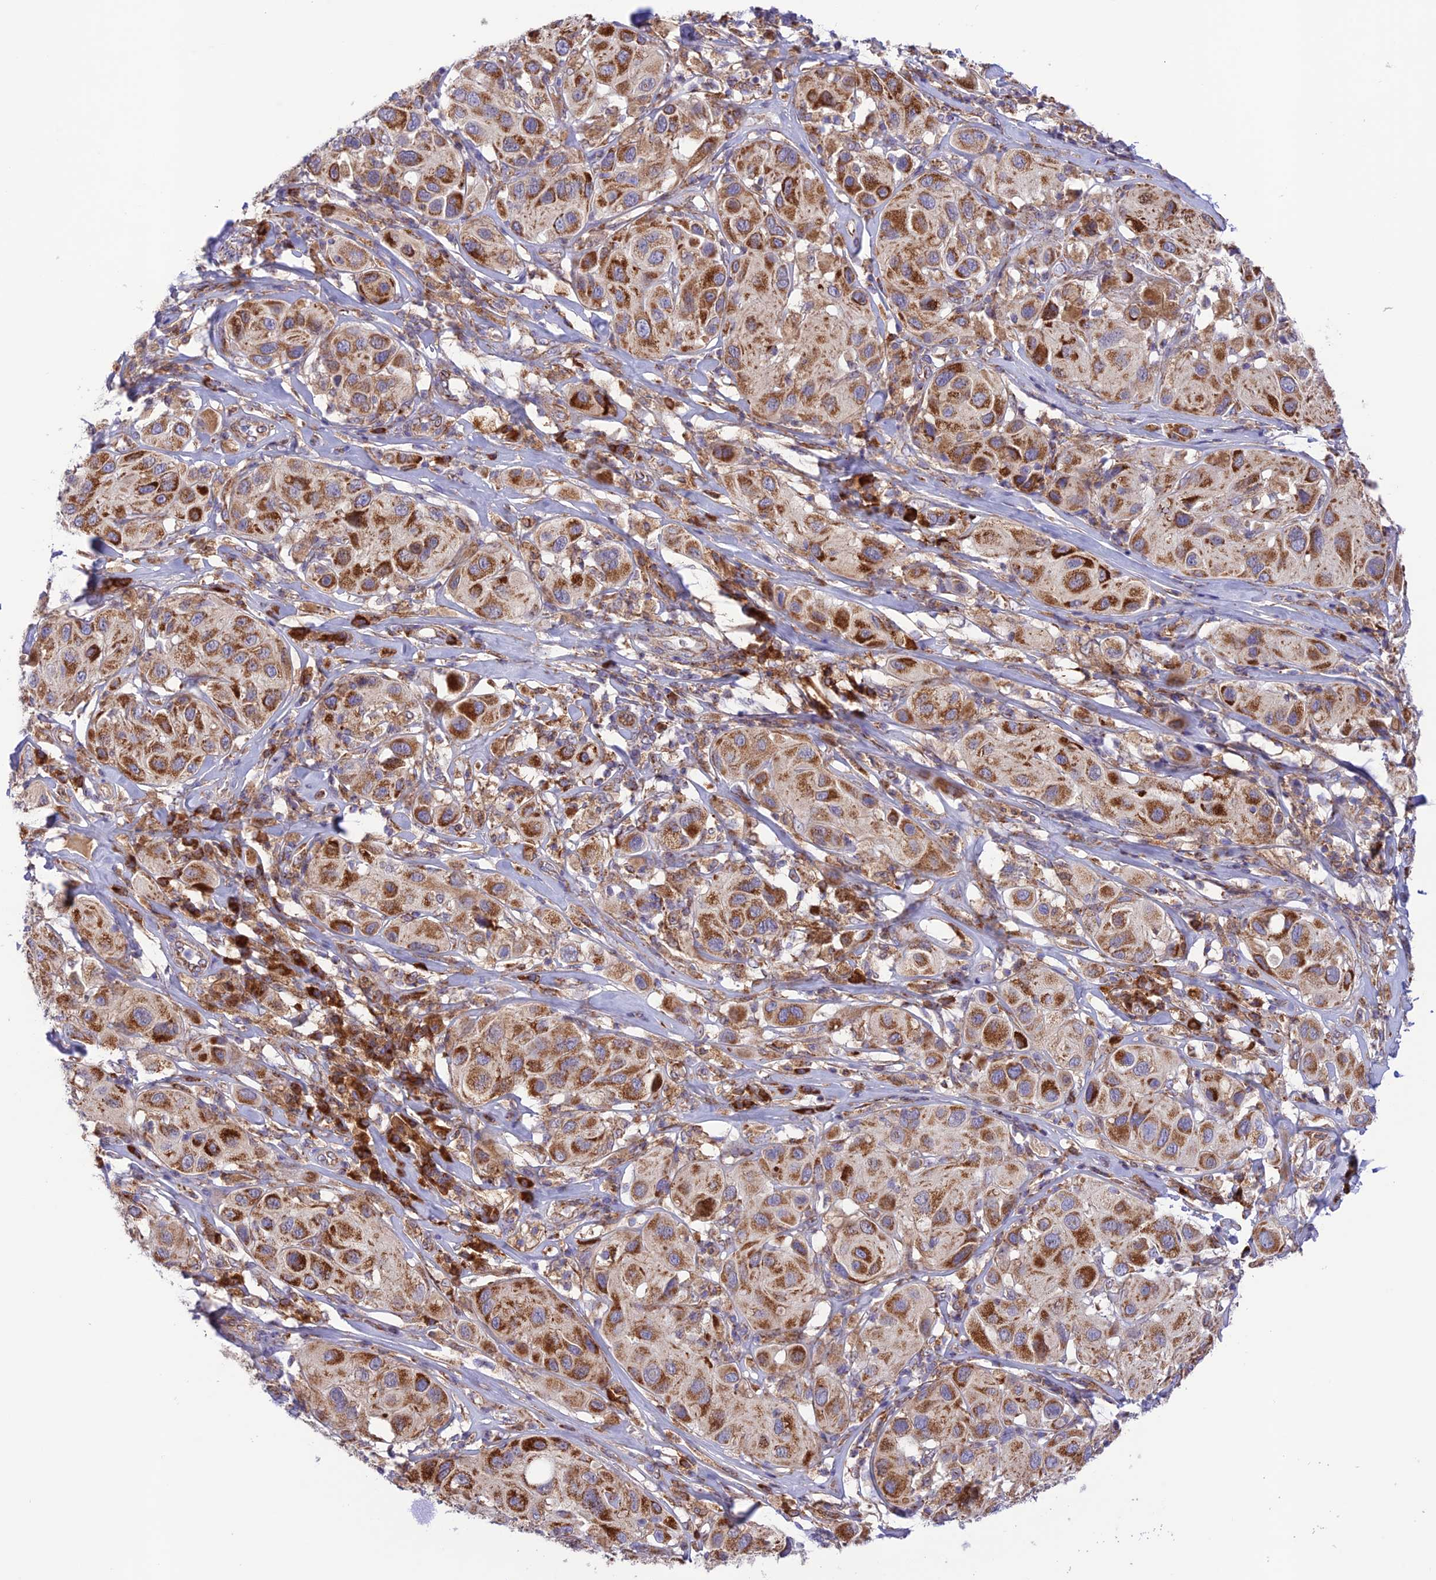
{"staining": {"intensity": "strong", "quantity": ">75%", "location": "cytoplasmic/membranous"}, "tissue": "melanoma", "cell_type": "Tumor cells", "image_type": "cancer", "snomed": [{"axis": "morphology", "description": "Malignant melanoma, Metastatic site"}, {"axis": "topography", "description": "Skin"}], "caption": "Protein expression analysis of human melanoma reveals strong cytoplasmic/membranous staining in about >75% of tumor cells.", "gene": "UAP1L1", "patient": {"sex": "male", "age": 41}}